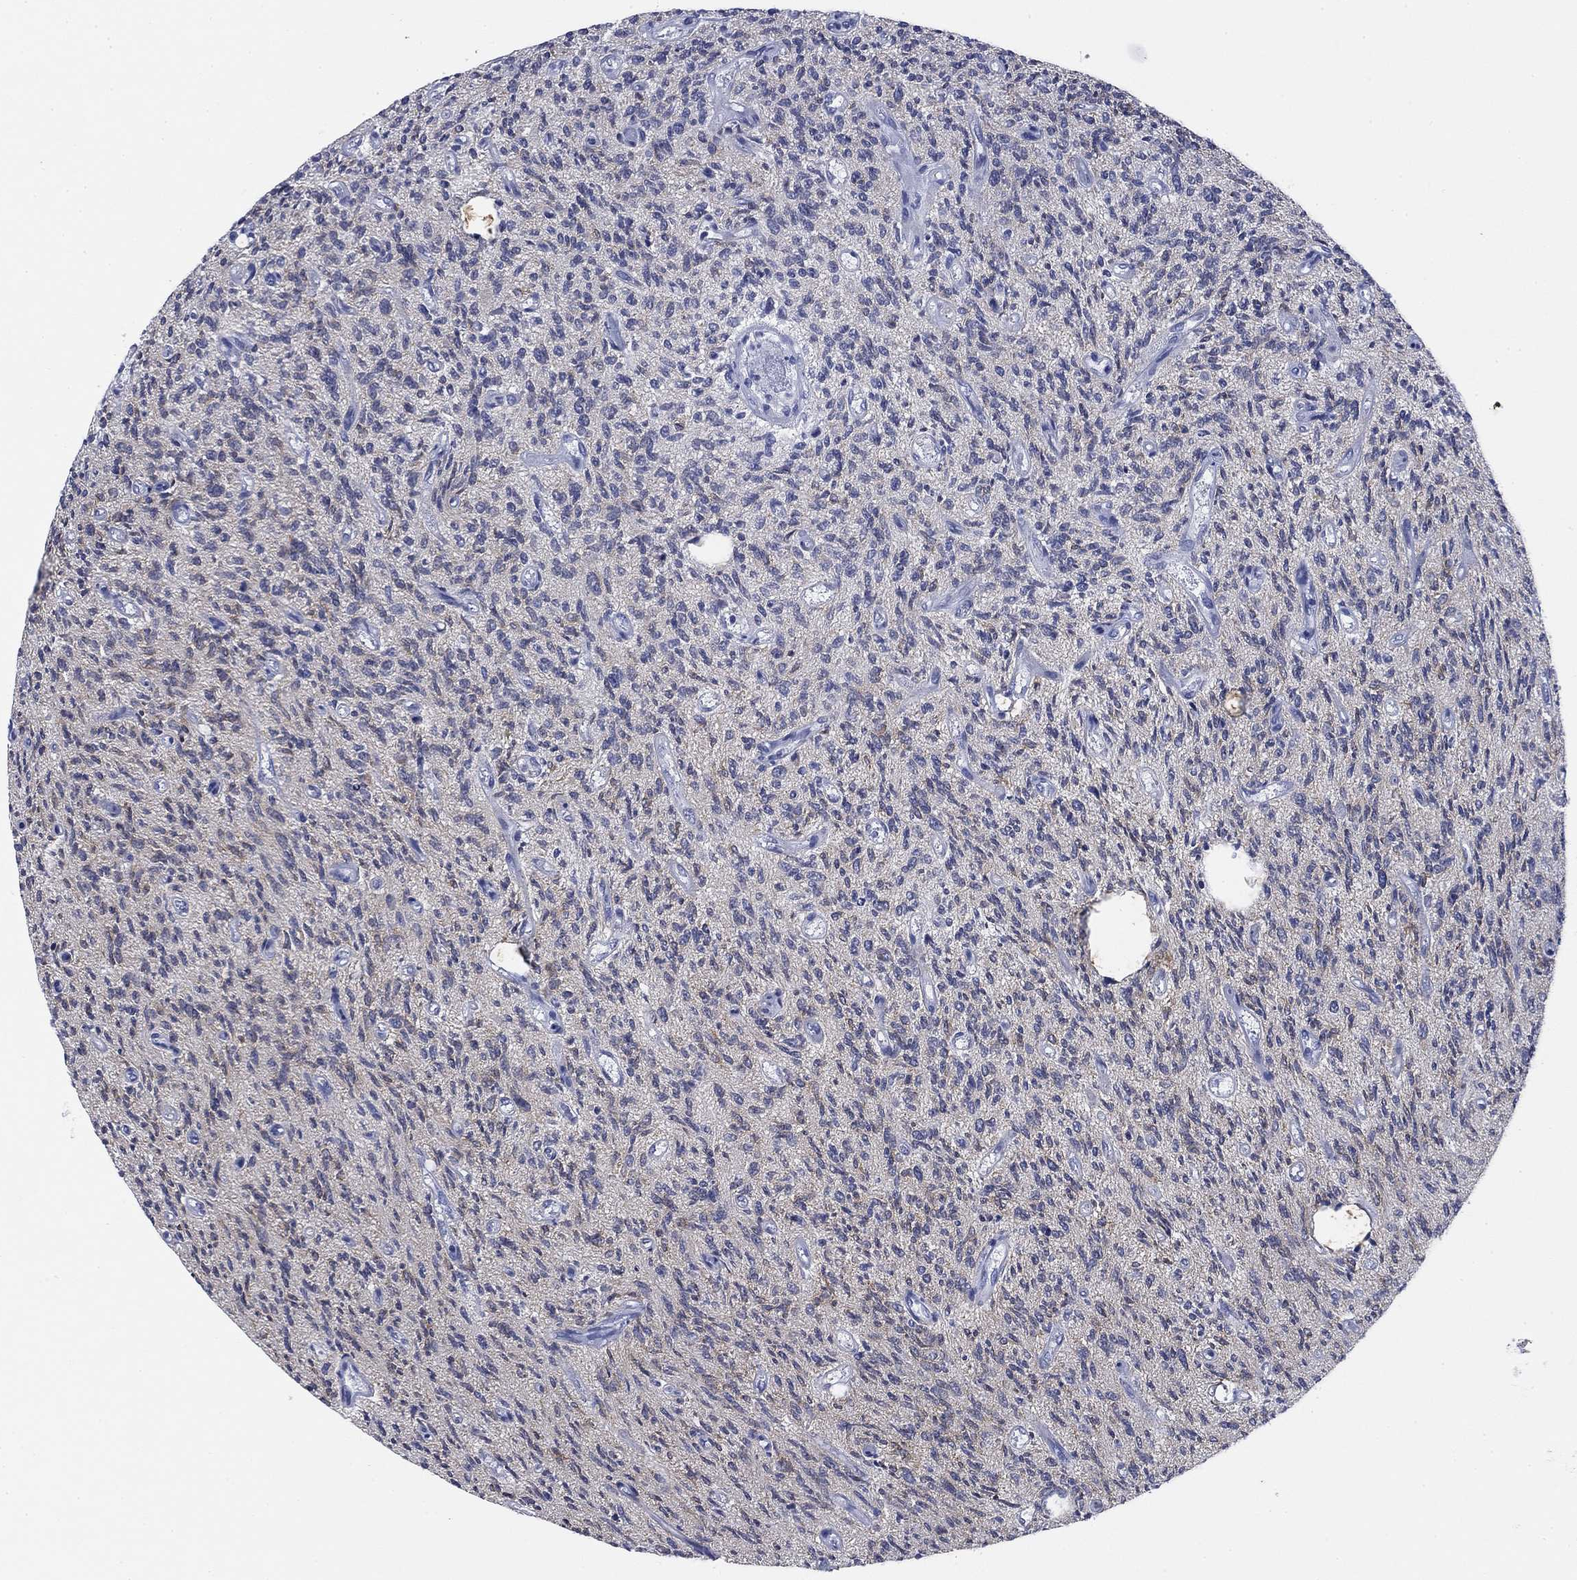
{"staining": {"intensity": "negative", "quantity": "none", "location": "none"}, "tissue": "glioma", "cell_type": "Tumor cells", "image_type": "cancer", "snomed": [{"axis": "morphology", "description": "Glioma, malignant, High grade"}, {"axis": "topography", "description": "Brain"}], "caption": "IHC histopathology image of neoplastic tissue: glioma stained with DAB reveals no significant protein expression in tumor cells.", "gene": "NACAD", "patient": {"sex": "male", "age": 64}}